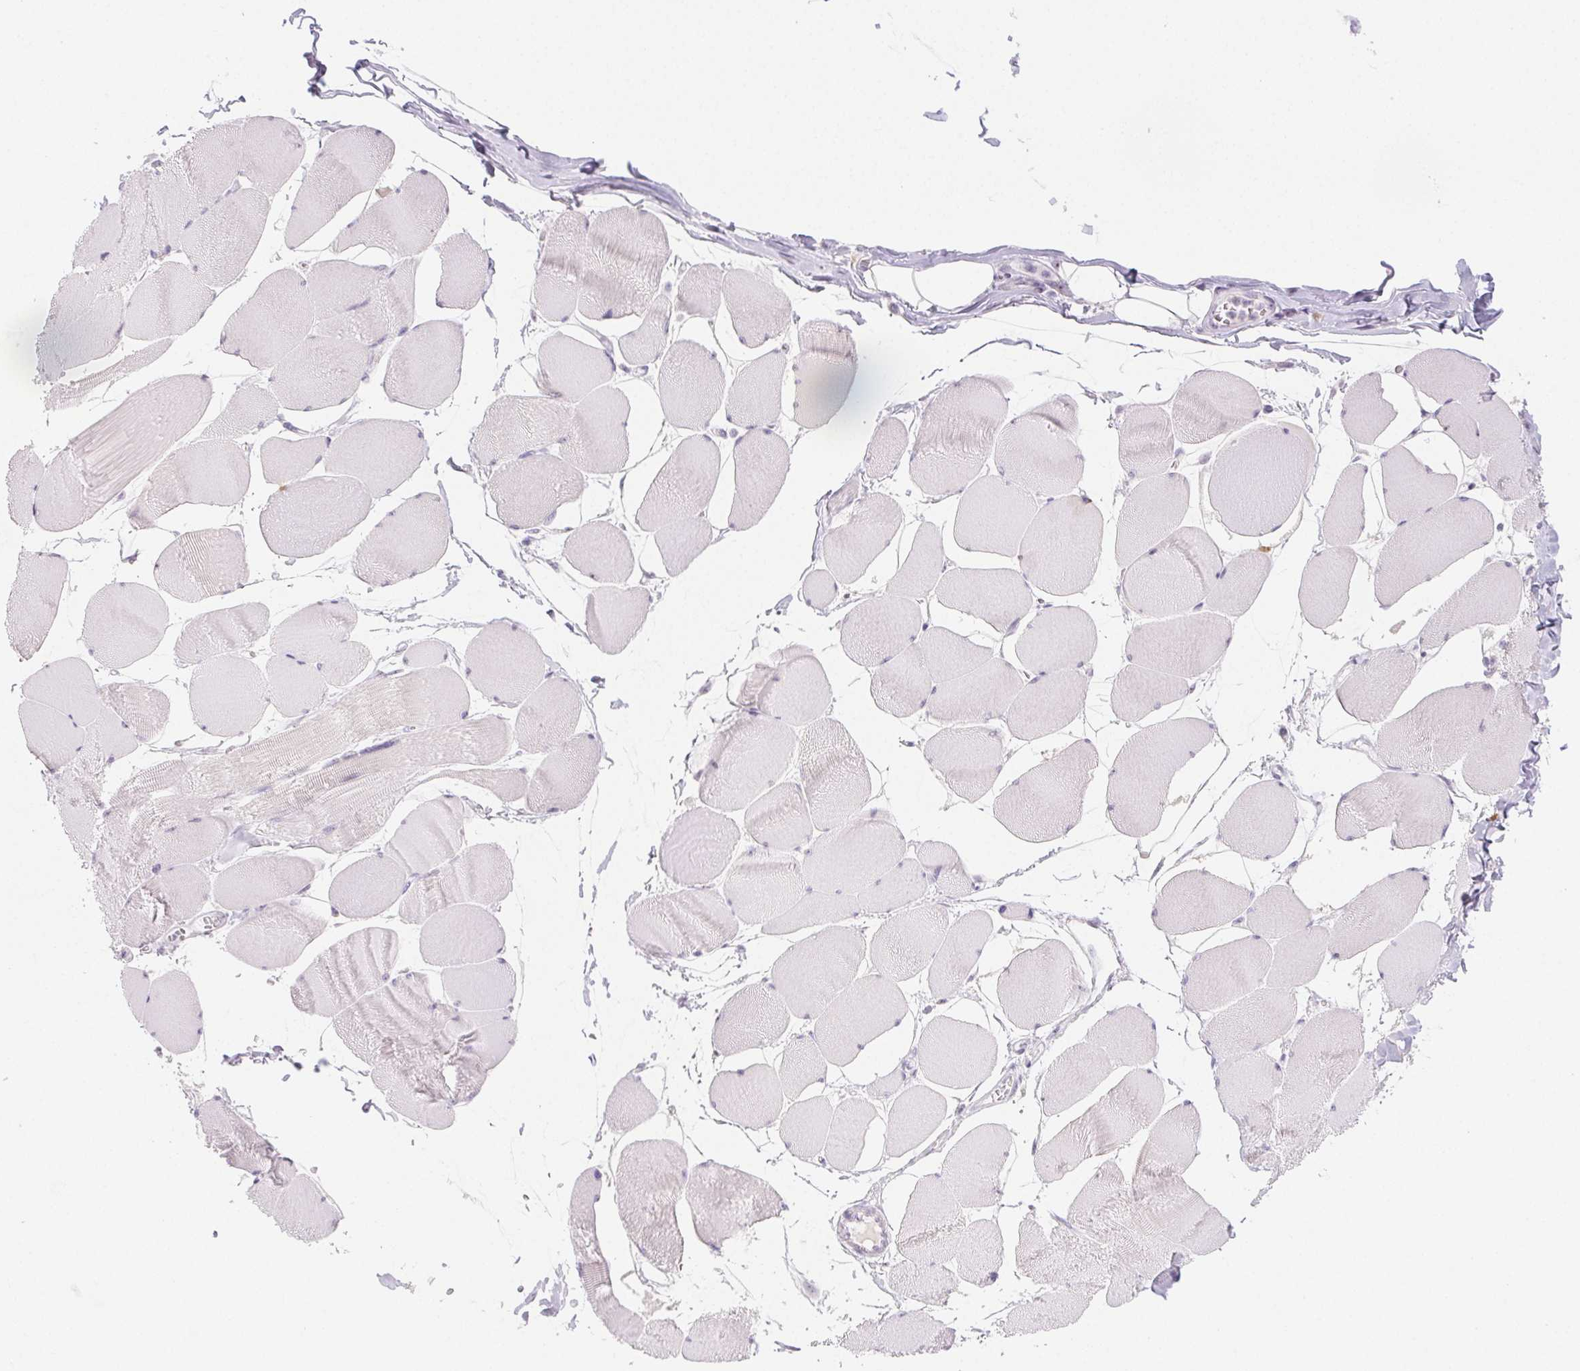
{"staining": {"intensity": "moderate", "quantity": "<25%", "location": "nuclear"}, "tissue": "skeletal muscle", "cell_type": "Myocytes", "image_type": "normal", "snomed": [{"axis": "morphology", "description": "Normal tissue, NOS"}, {"axis": "topography", "description": "Skeletal muscle"}], "caption": "Myocytes show low levels of moderate nuclear positivity in about <25% of cells in normal human skeletal muscle.", "gene": "ST8SIA3", "patient": {"sex": "female", "age": 75}}